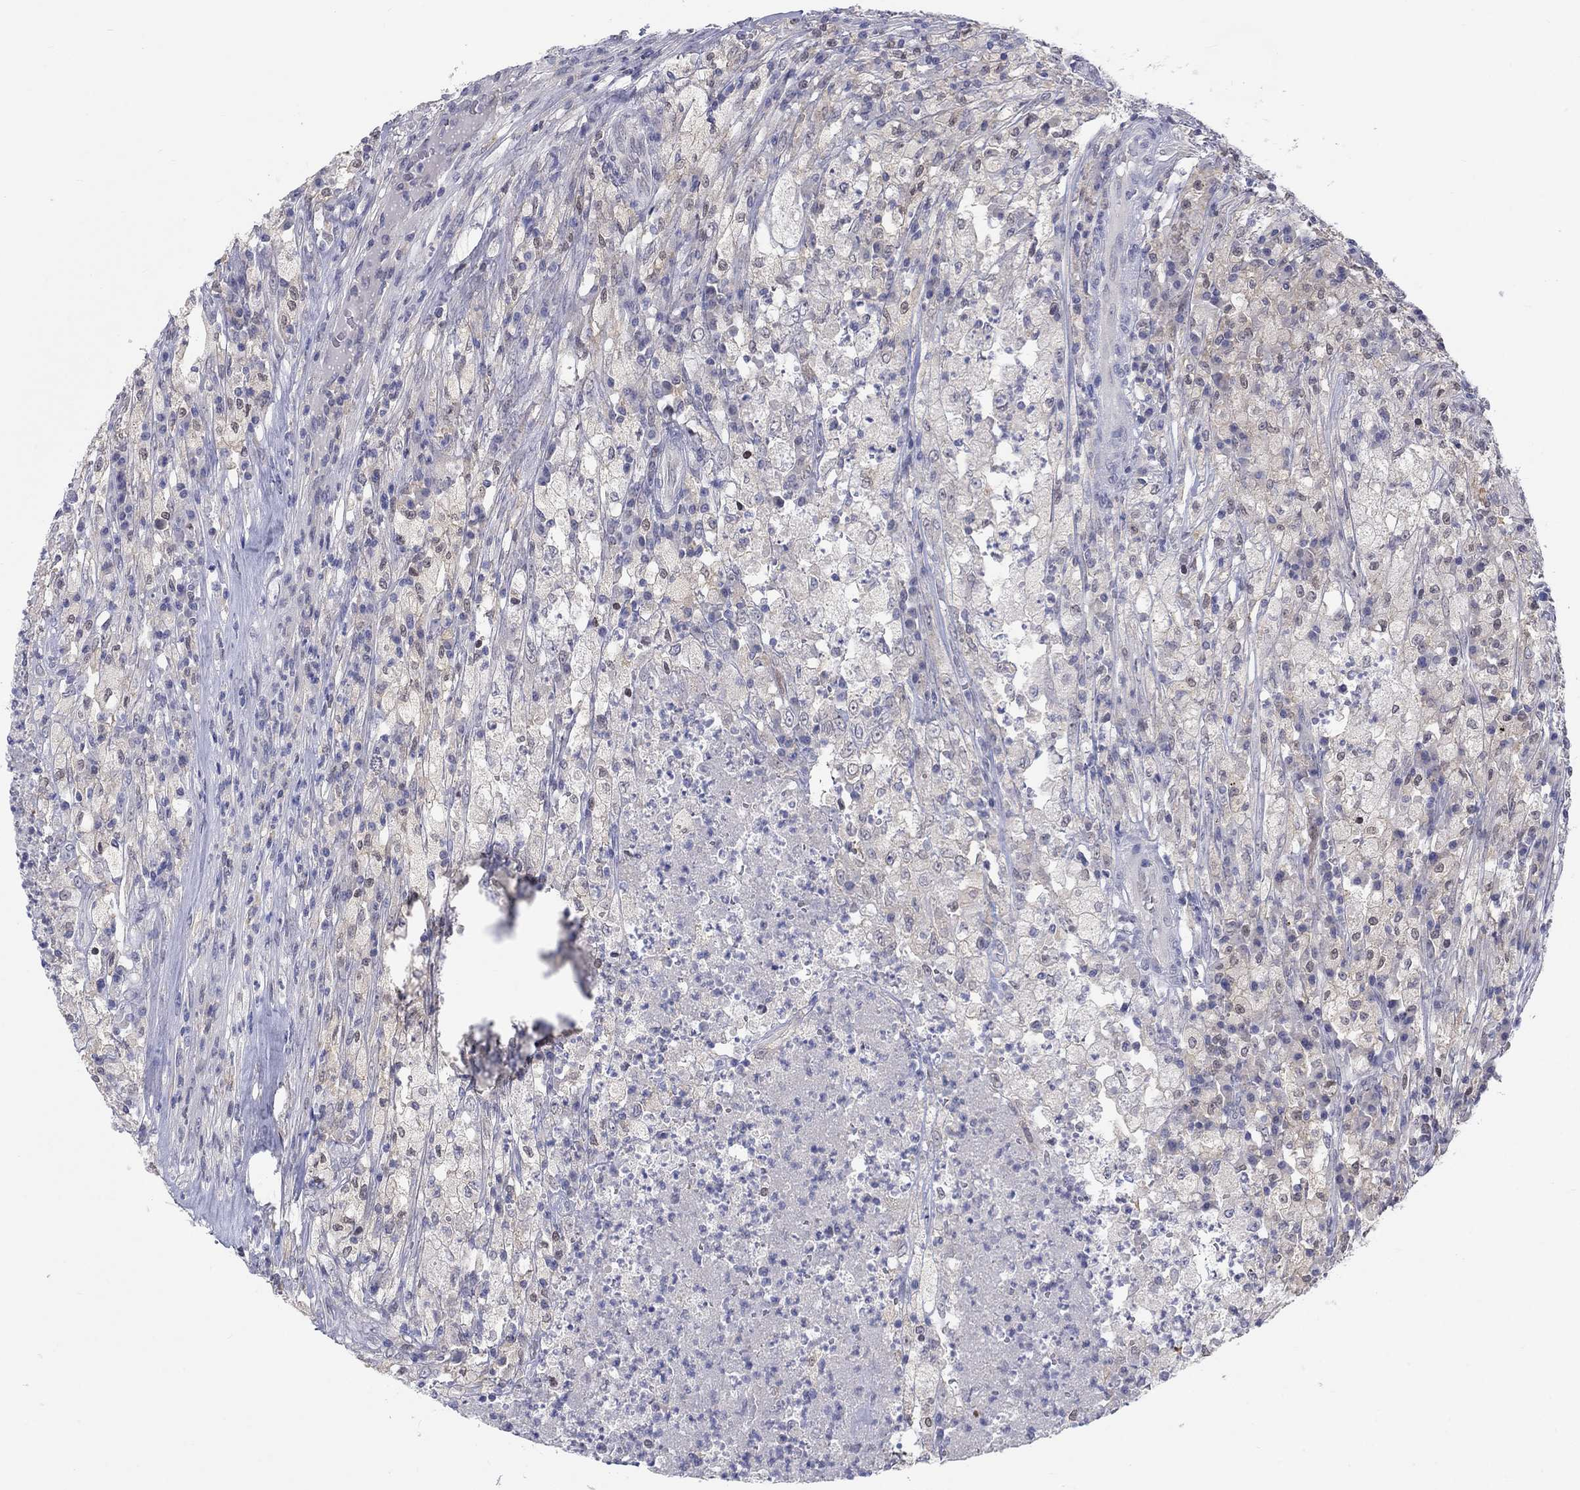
{"staining": {"intensity": "negative", "quantity": "none", "location": "none"}, "tissue": "testis cancer", "cell_type": "Tumor cells", "image_type": "cancer", "snomed": [{"axis": "morphology", "description": "Necrosis, NOS"}, {"axis": "morphology", "description": "Carcinoma, Embryonal, NOS"}, {"axis": "topography", "description": "Testis"}], "caption": "Immunohistochemistry (IHC) histopathology image of neoplastic tissue: testis cancer stained with DAB (3,3'-diaminobenzidine) displays no significant protein expression in tumor cells.", "gene": "EGFLAM", "patient": {"sex": "male", "age": 19}}